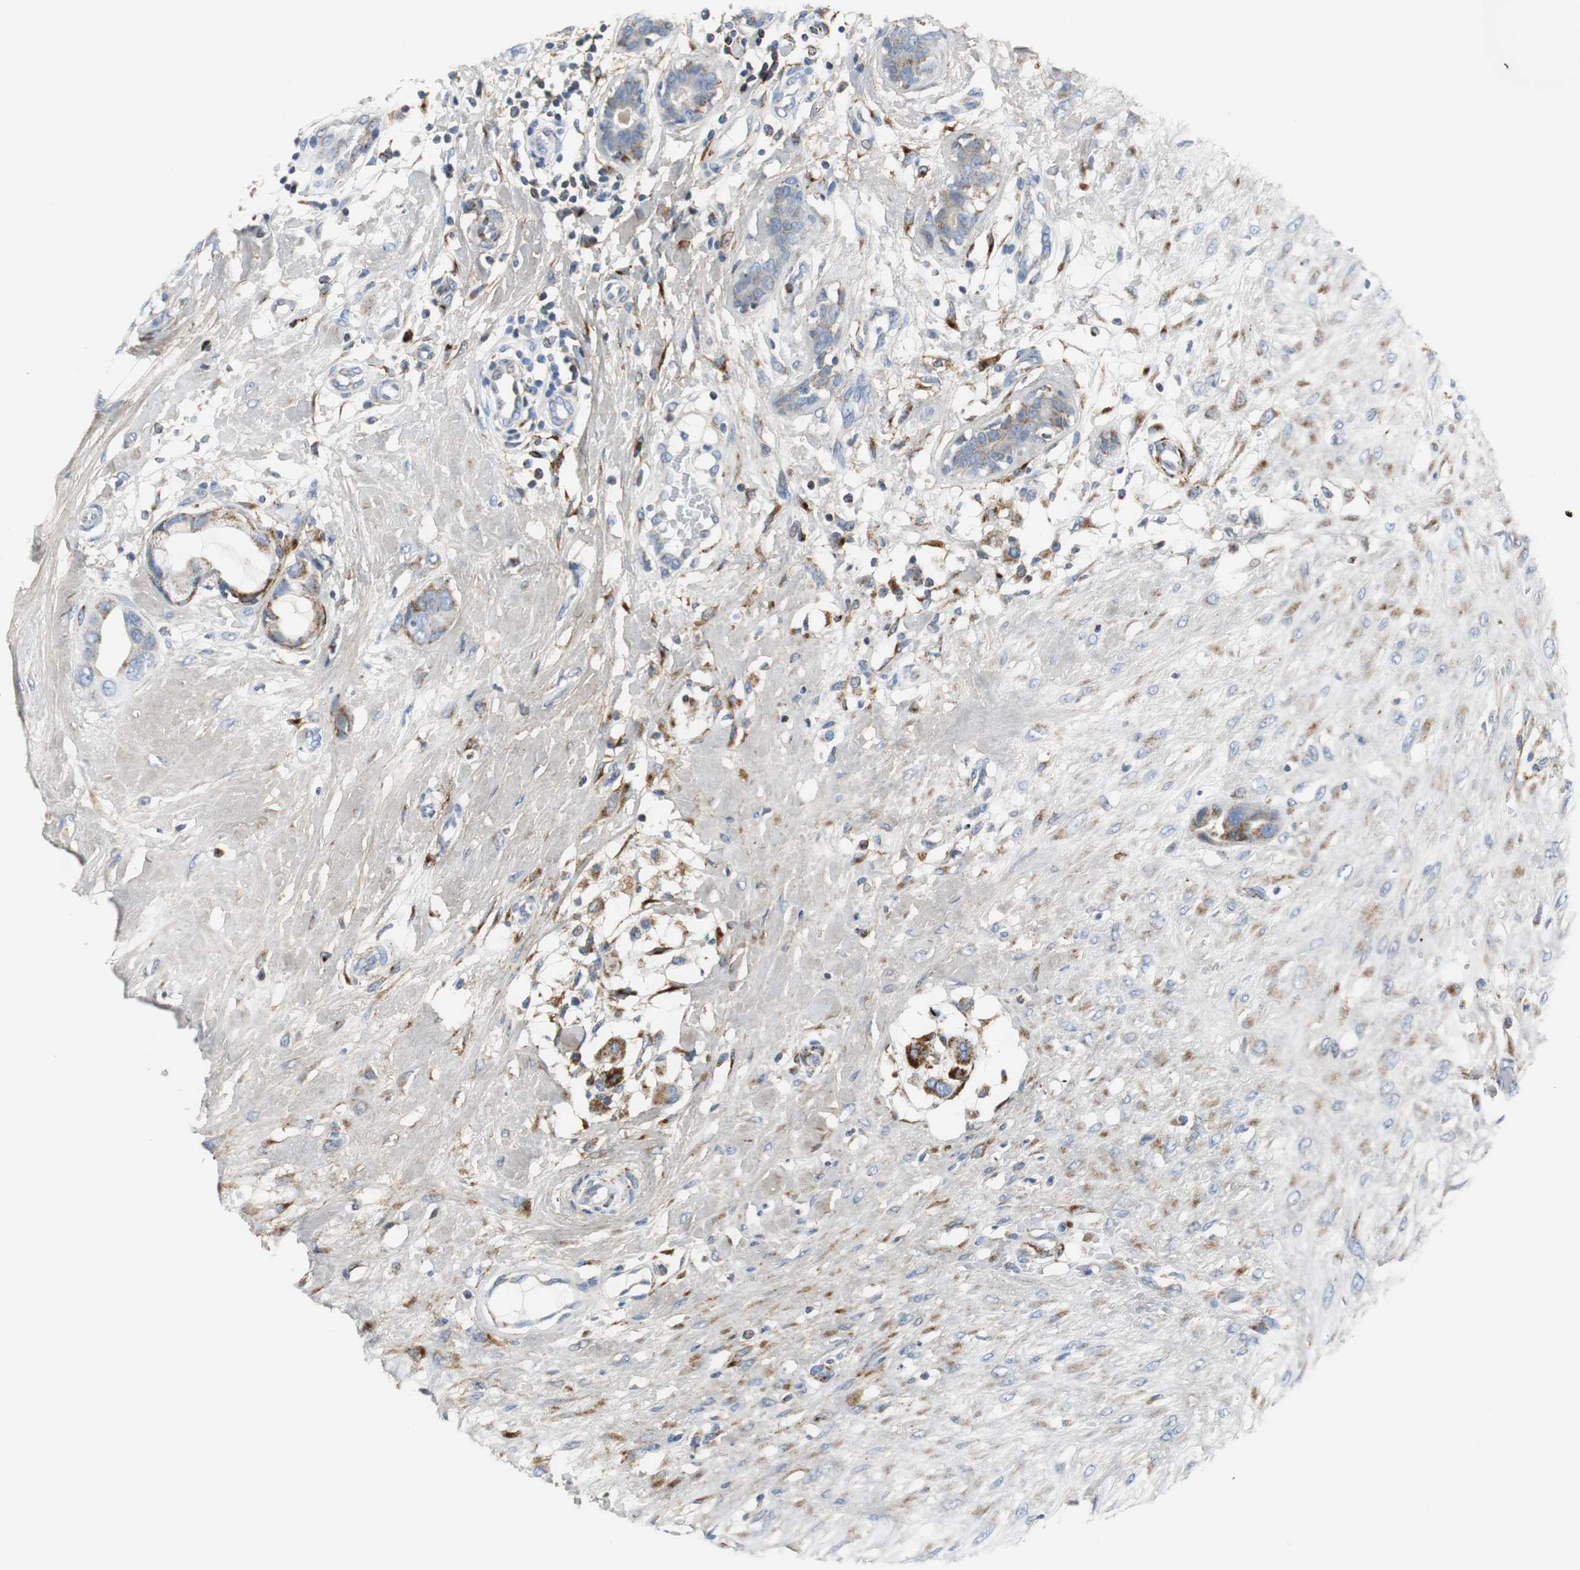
{"staining": {"intensity": "strong", "quantity": "25%-75%", "location": "cytoplasmic/membranous"}, "tissue": "breast cancer", "cell_type": "Tumor cells", "image_type": "cancer", "snomed": [{"axis": "morphology", "description": "Duct carcinoma"}, {"axis": "topography", "description": "Breast"}], "caption": "Immunohistochemistry micrograph of neoplastic tissue: breast cancer stained using IHC displays high levels of strong protein expression localized specifically in the cytoplasmic/membranous of tumor cells, appearing as a cytoplasmic/membranous brown color.", "gene": "C1QTNF7", "patient": {"sex": "female", "age": 40}}